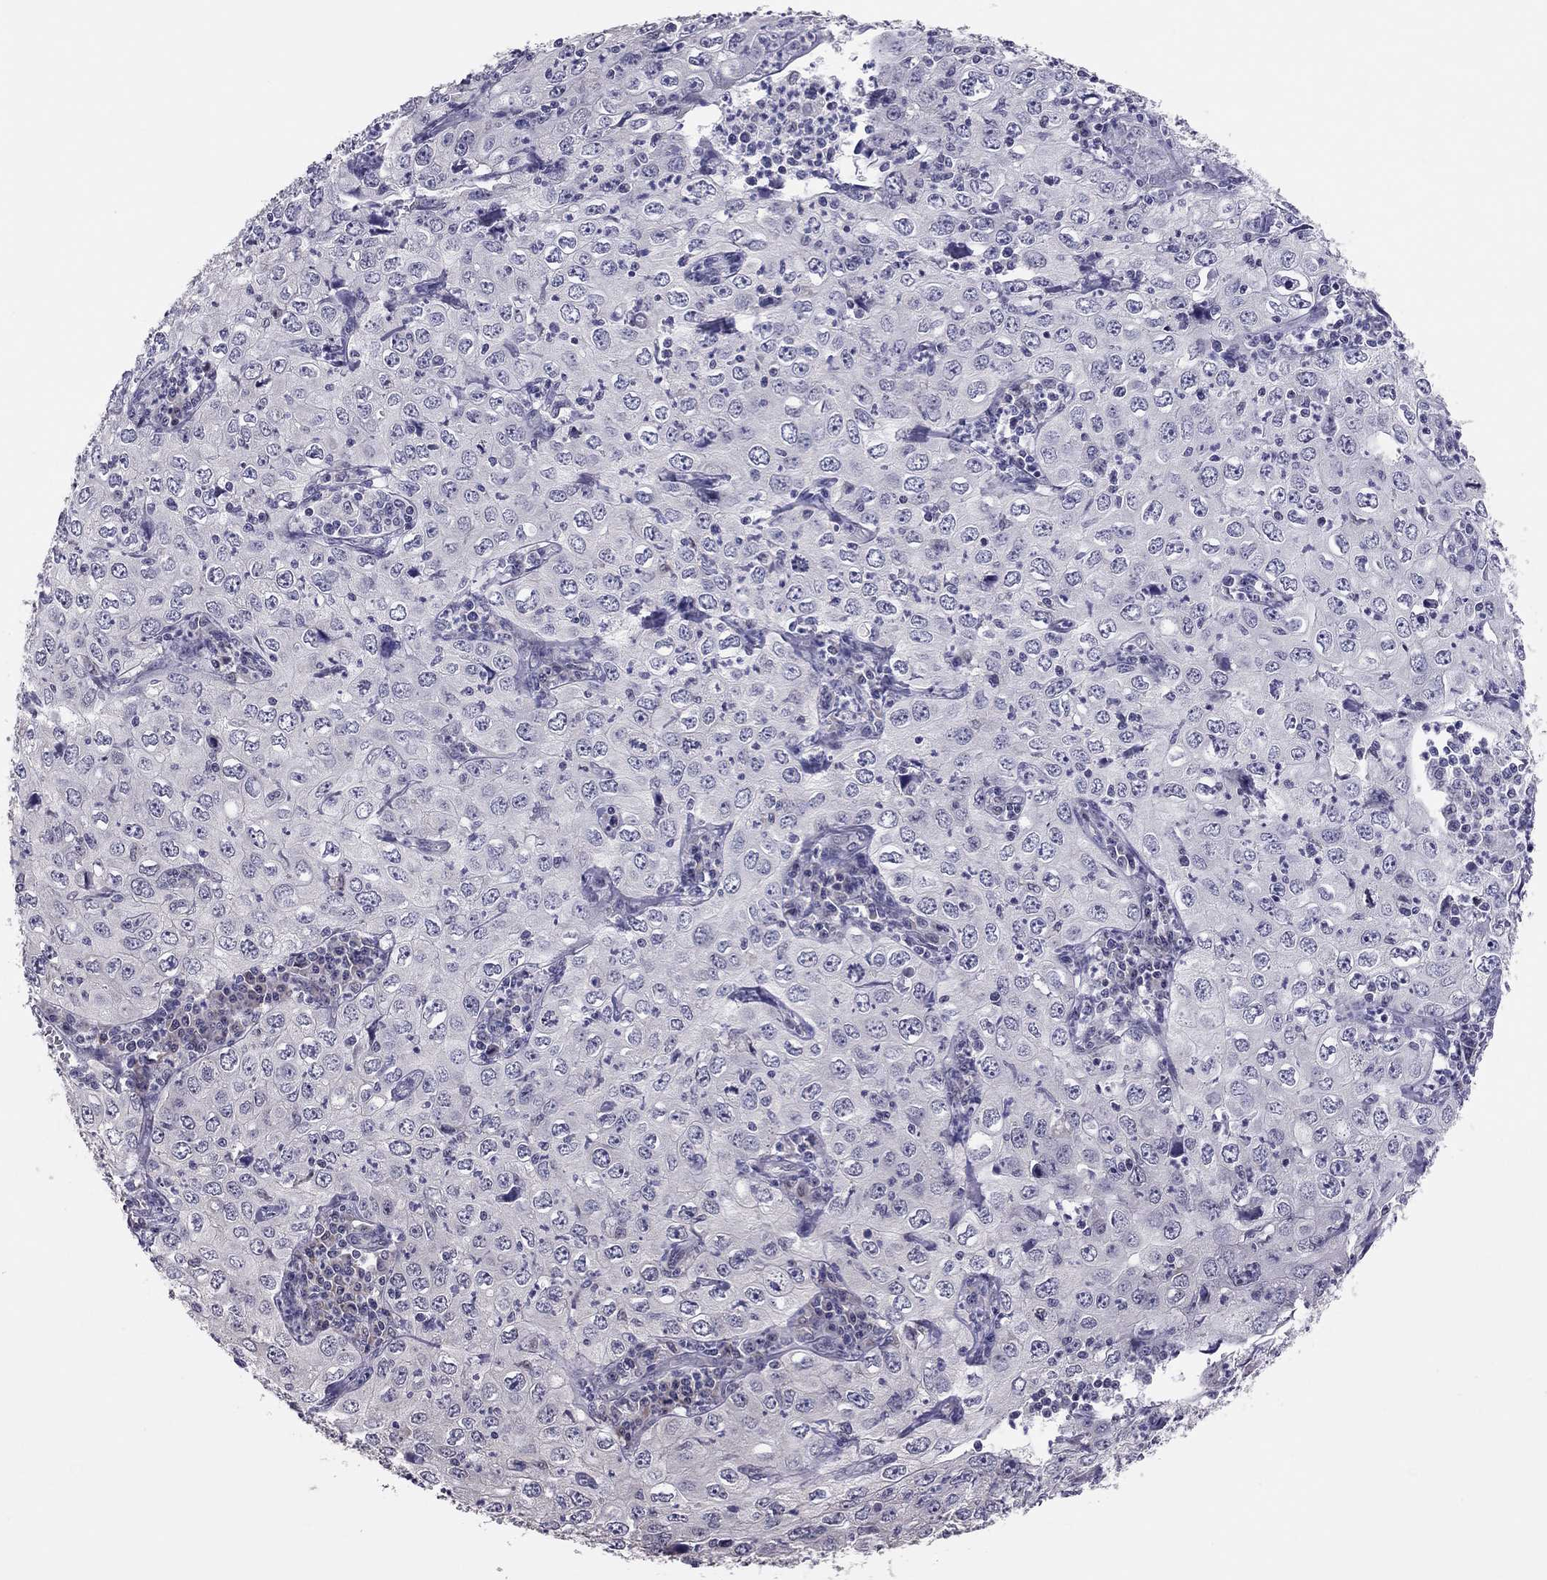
{"staining": {"intensity": "negative", "quantity": "none", "location": "none"}, "tissue": "cervical cancer", "cell_type": "Tumor cells", "image_type": "cancer", "snomed": [{"axis": "morphology", "description": "Squamous cell carcinoma, NOS"}, {"axis": "topography", "description": "Cervix"}], "caption": "Immunohistochemical staining of cervical squamous cell carcinoma reveals no significant expression in tumor cells.", "gene": "HSF2BP", "patient": {"sex": "female", "age": 24}}